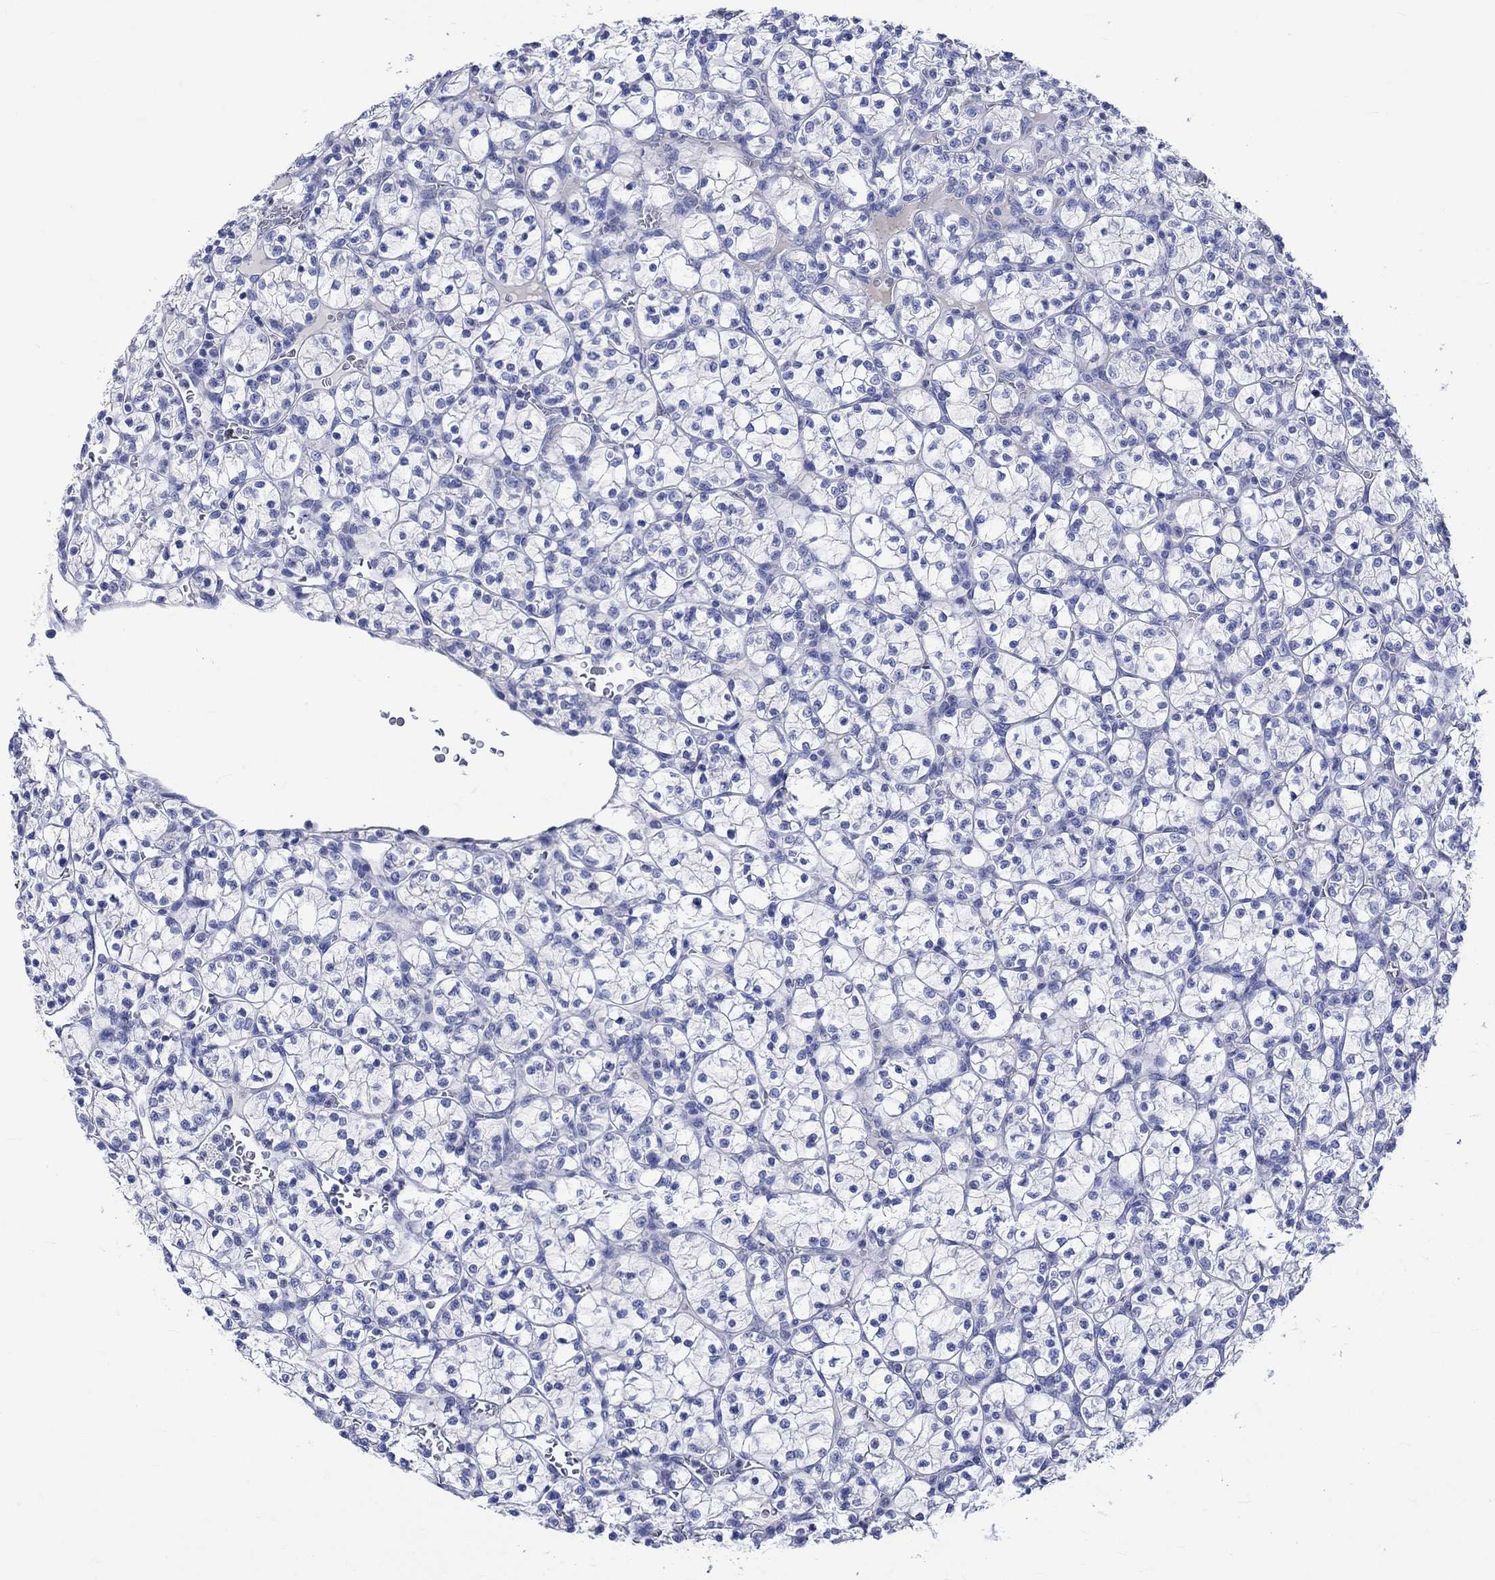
{"staining": {"intensity": "negative", "quantity": "none", "location": "none"}, "tissue": "renal cancer", "cell_type": "Tumor cells", "image_type": "cancer", "snomed": [{"axis": "morphology", "description": "Adenocarcinoma, NOS"}, {"axis": "topography", "description": "Kidney"}], "caption": "Tumor cells are negative for brown protein staining in adenocarcinoma (renal).", "gene": "KLHL35", "patient": {"sex": "female", "age": 89}}